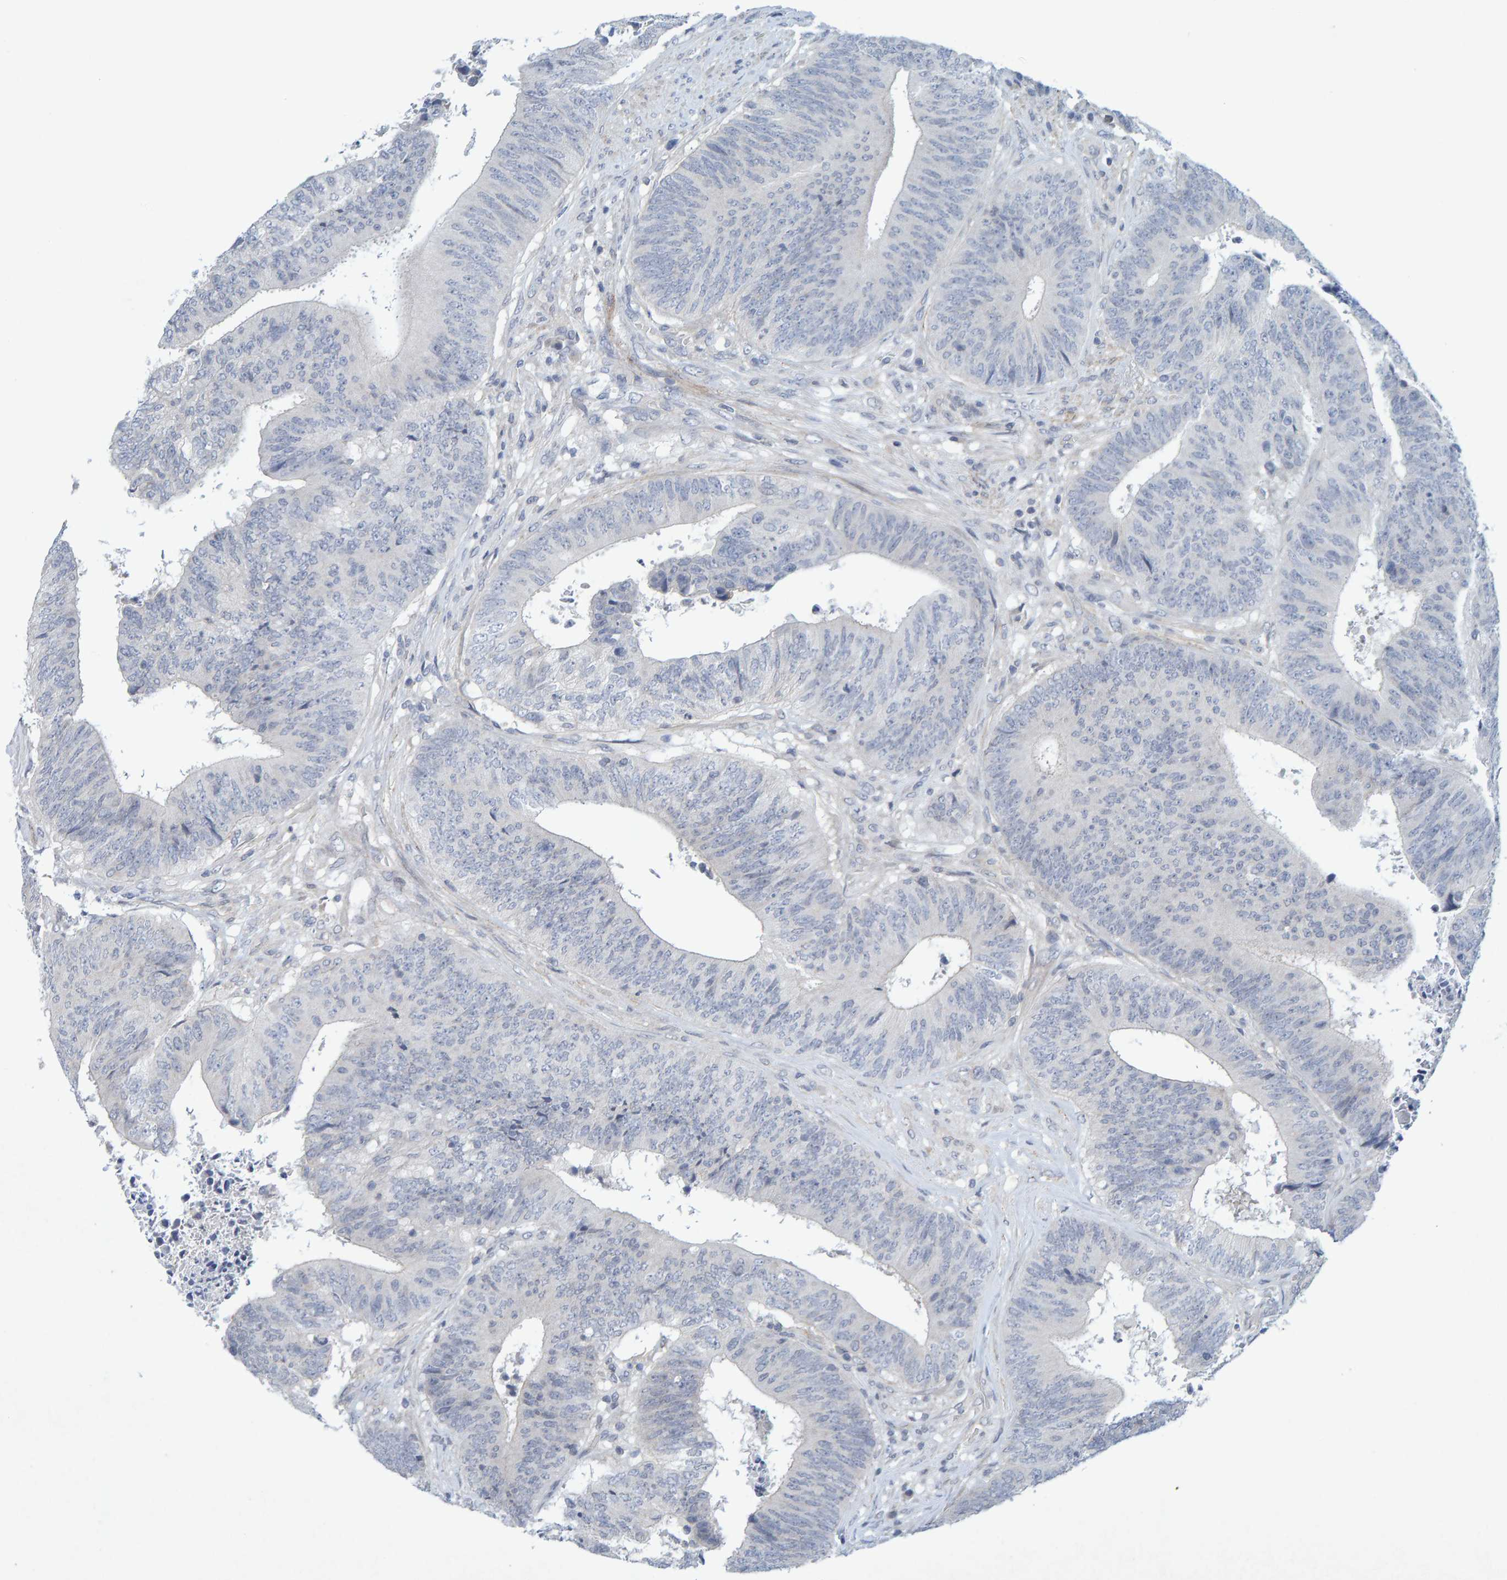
{"staining": {"intensity": "negative", "quantity": "none", "location": "none"}, "tissue": "colorectal cancer", "cell_type": "Tumor cells", "image_type": "cancer", "snomed": [{"axis": "morphology", "description": "Adenocarcinoma, NOS"}, {"axis": "topography", "description": "Rectum"}], "caption": "Micrograph shows no significant protein positivity in tumor cells of colorectal adenocarcinoma.", "gene": "CDH2", "patient": {"sex": "male", "age": 72}}